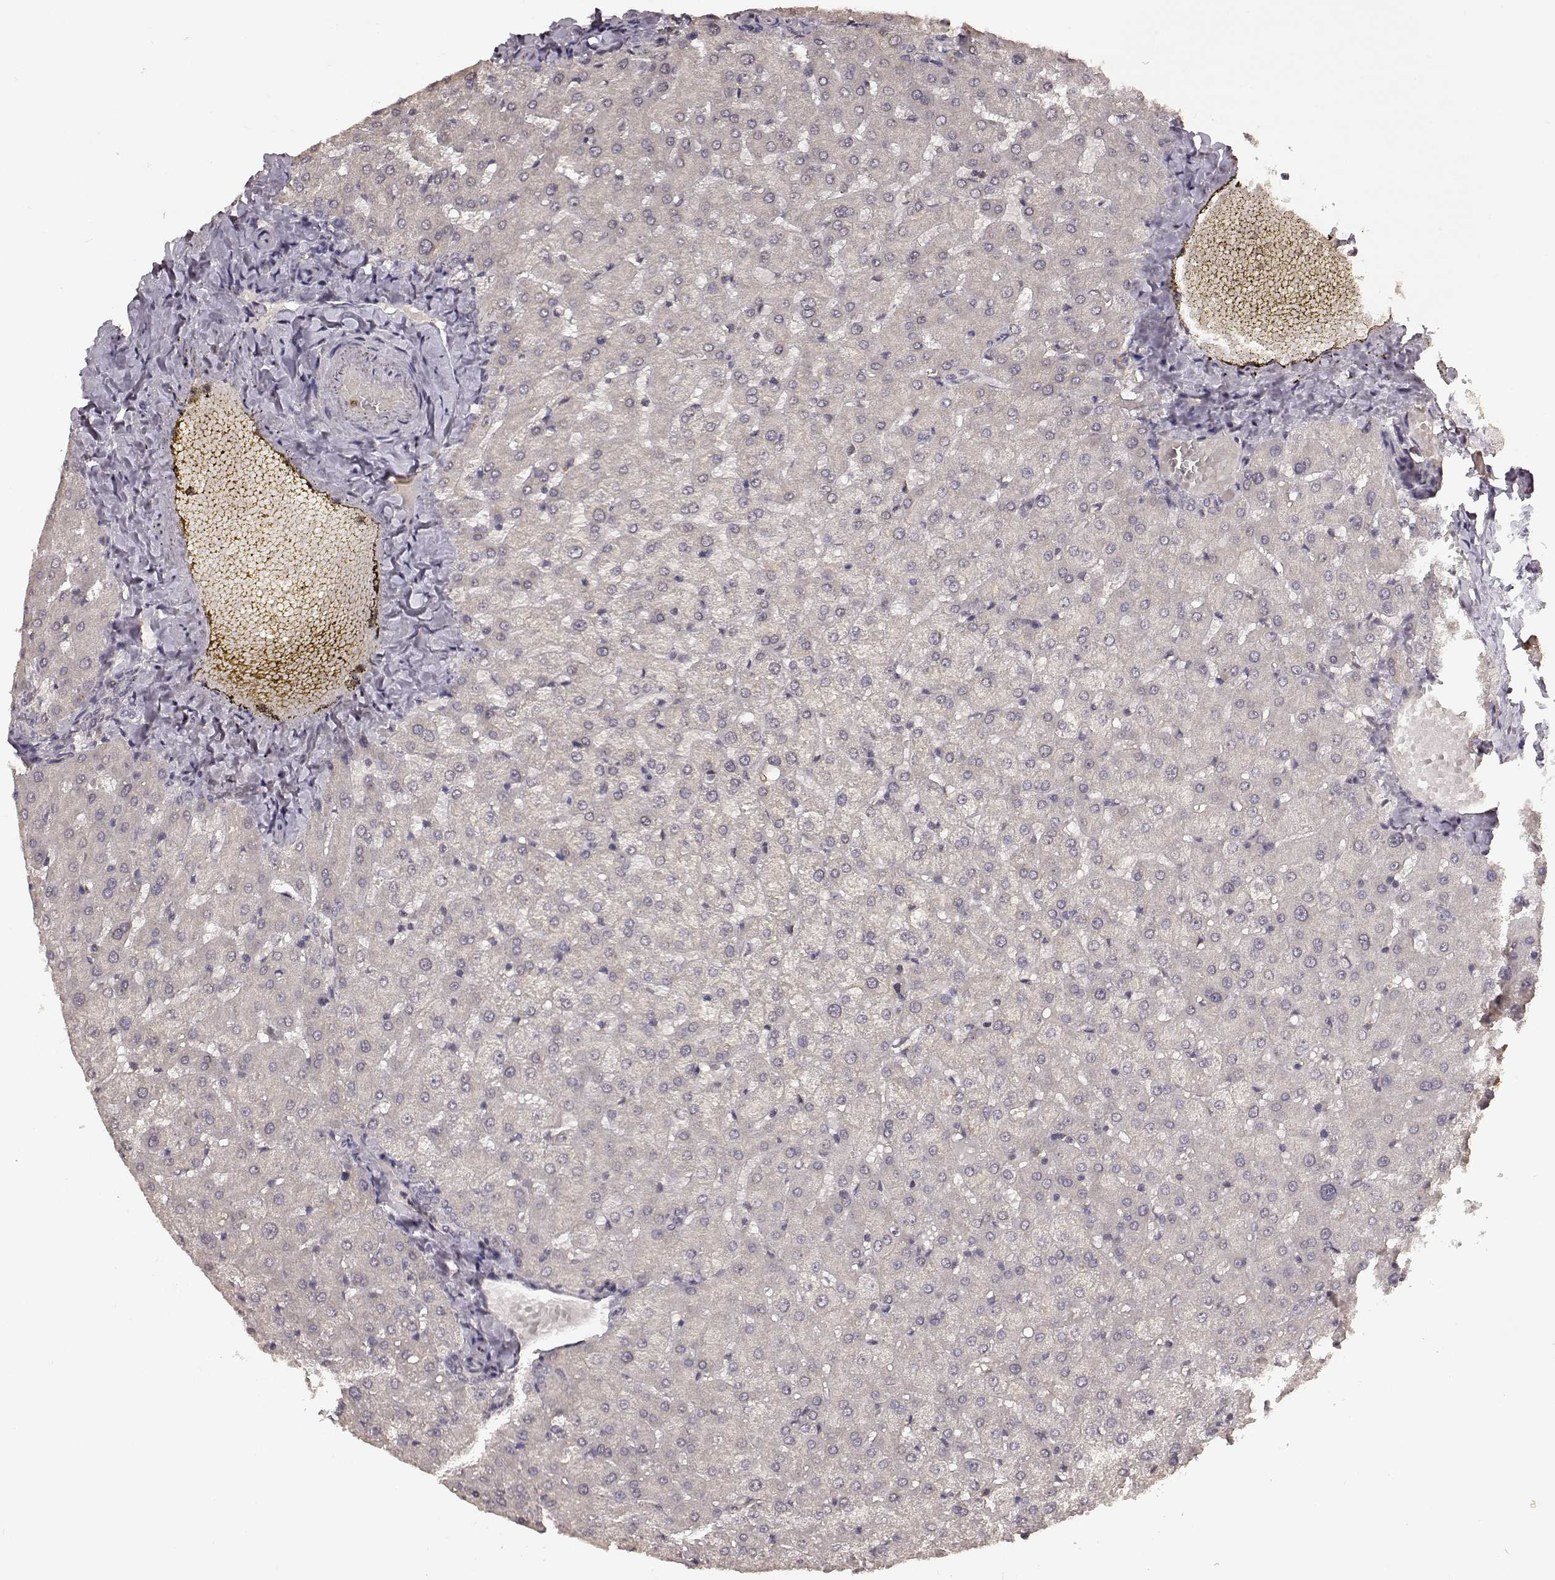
{"staining": {"intensity": "negative", "quantity": "none", "location": "none"}, "tissue": "liver", "cell_type": "Cholangiocytes", "image_type": "normal", "snomed": [{"axis": "morphology", "description": "Normal tissue, NOS"}, {"axis": "topography", "description": "Liver"}], "caption": "Benign liver was stained to show a protein in brown. There is no significant expression in cholangiocytes. (DAB (3,3'-diaminobenzidine) immunohistochemistry (IHC), high magnification).", "gene": "NTRK2", "patient": {"sex": "female", "age": 50}}